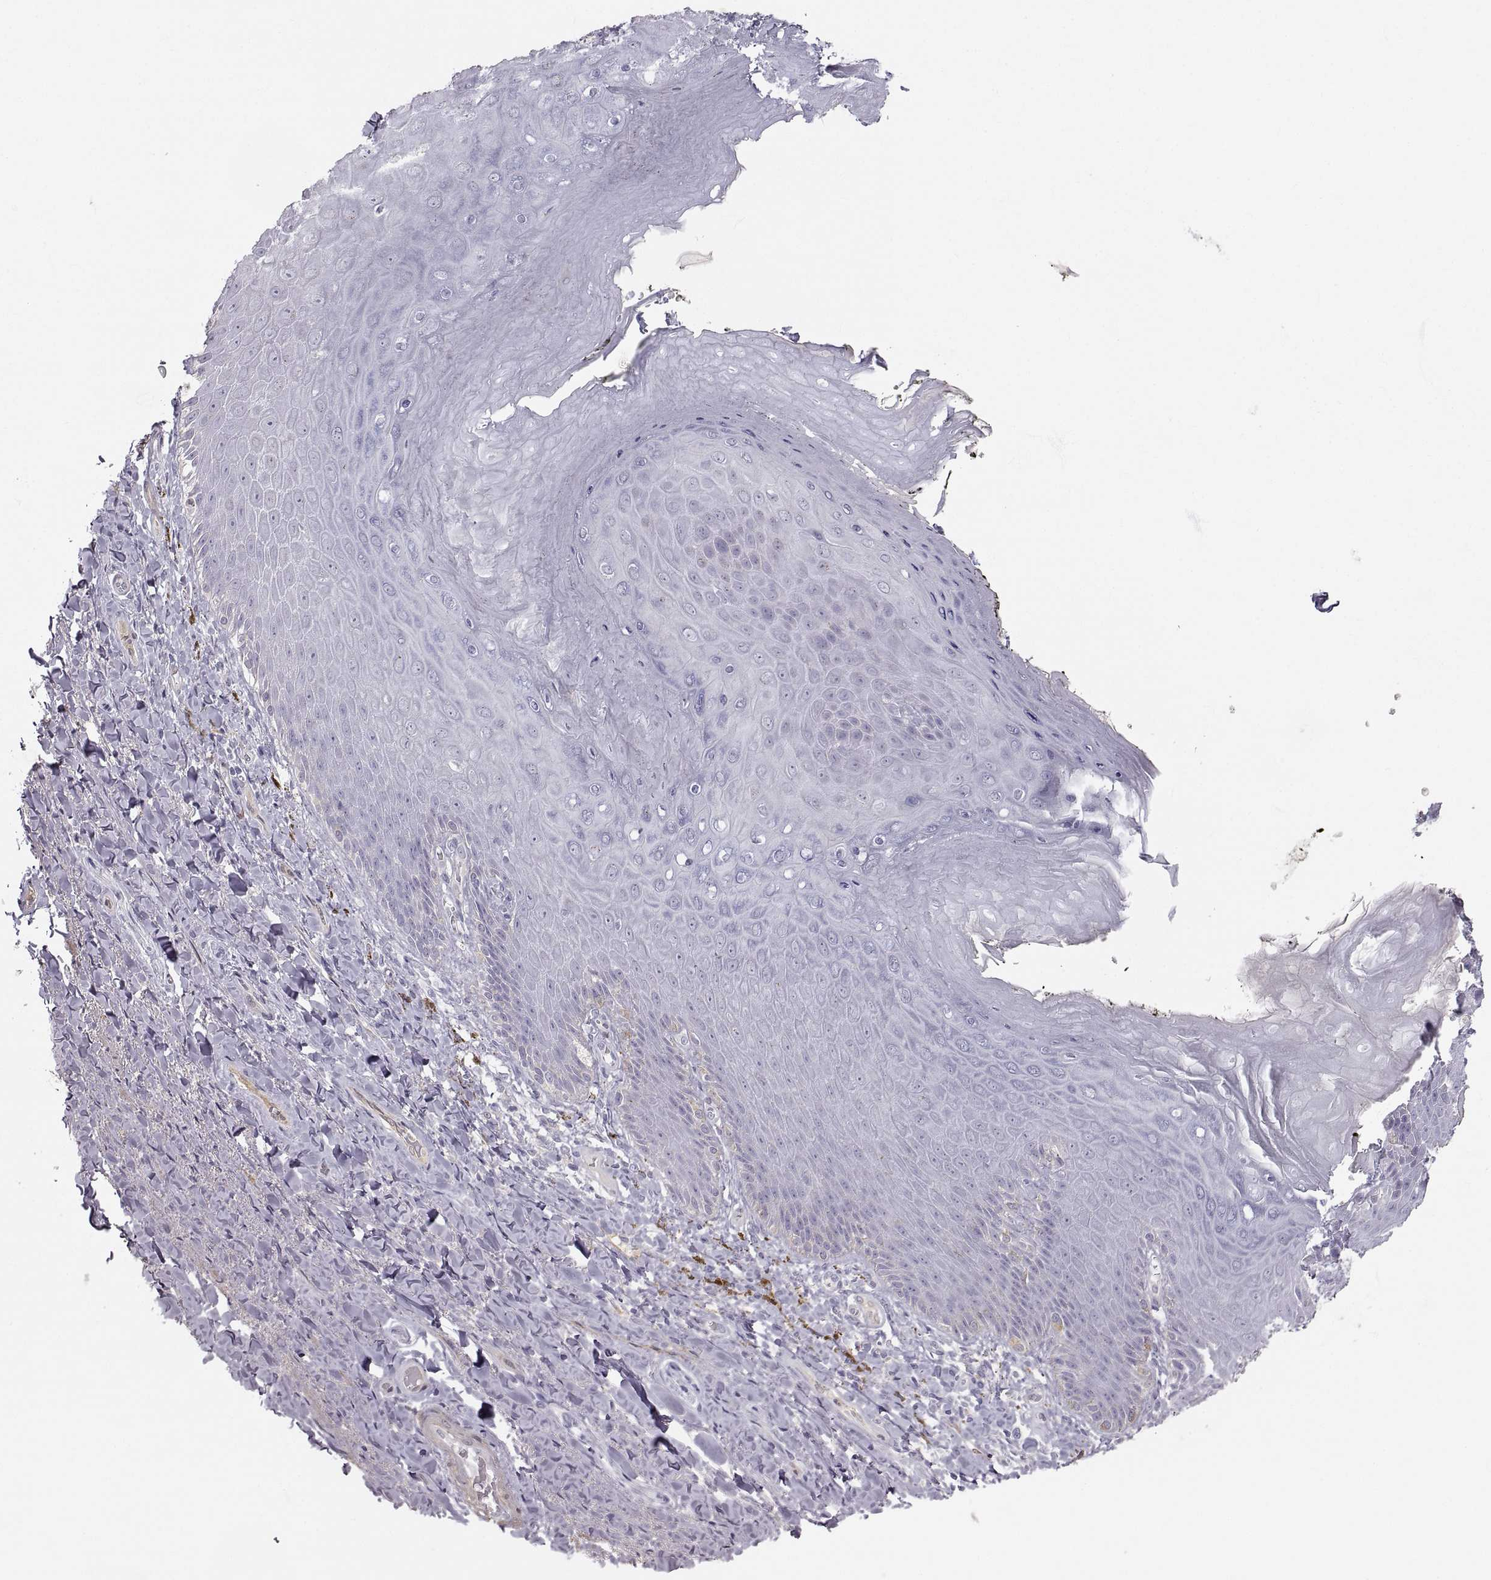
{"staining": {"intensity": "negative", "quantity": "none", "location": "none"}, "tissue": "adipose tissue", "cell_type": "Adipocytes", "image_type": "normal", "snomed": [{"axis": "morphology", "description": "Normal tissue, NOS"}, {"axis": "topography", "description": "Anal"}, {"axis": "topography", "description": "Peripheral nerve tissue"}], "caption": "The micrograph demonstrates no significant positivity in adipocytes of adipose tissue. The staining is performed using DAB brown chromogen with nuclei counter-stained in using hematoxylin.", "gene": "PGM5", "patient": {"sex": "male", "age": 53}}